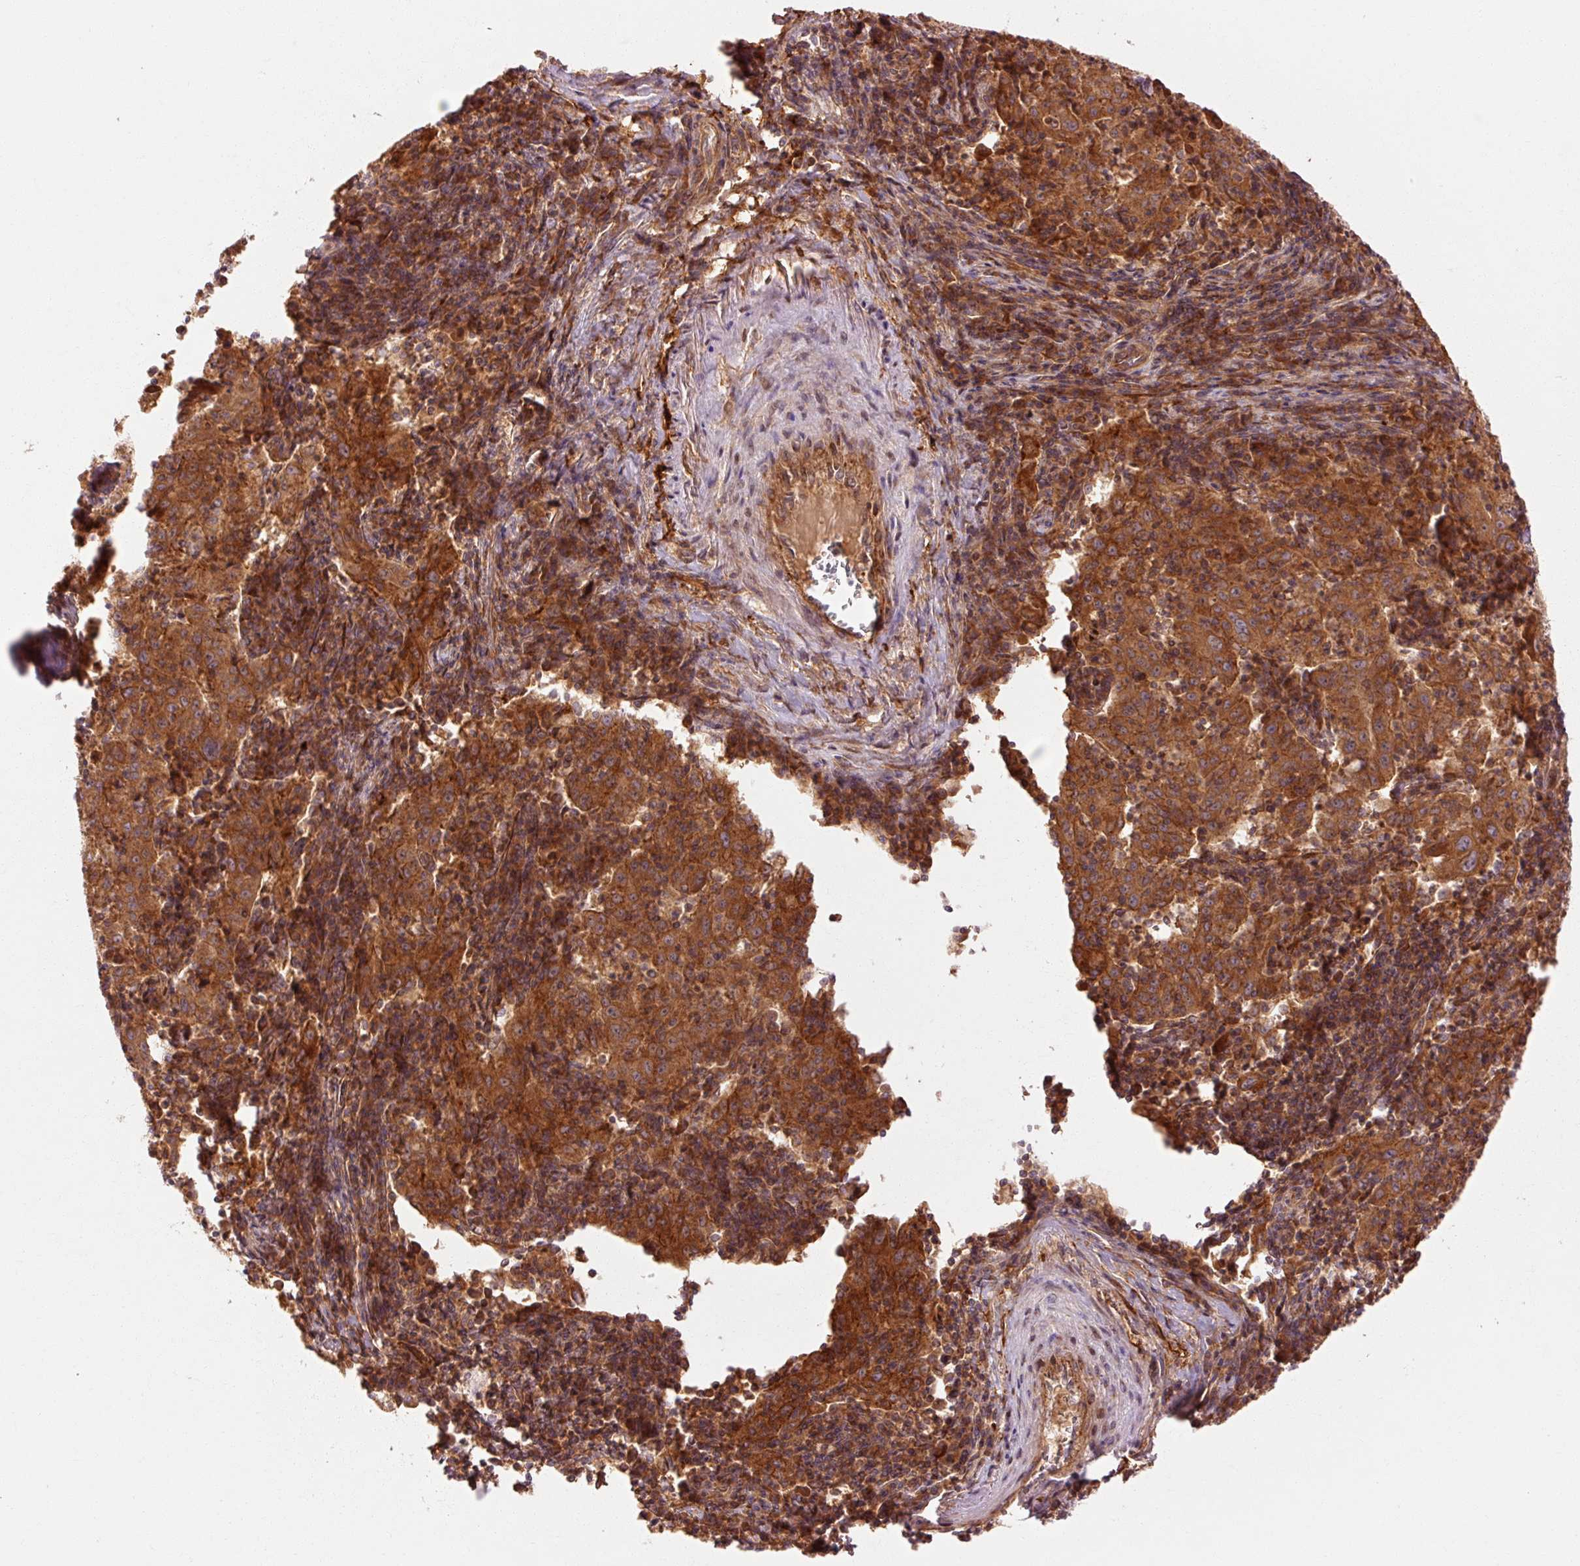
{"staining": {"intensity": "moderate", "quantity": ">75%", "location": "cytoplasmic/membranous"}, "tissue": "pancreatic cancer", "cell_type": "Tumor cells", "image_type": "cancer", "snomed": [{"axis": "morphology", "description": "Adenocarcinoma, NOS"}, {"axis": "topography", "description": "Pancreas"}], "caption": "About >75% of tumor cells in pancreatic cancer (adenocarcinoma) exhibit moderate cytoplasmic/membranous protein positivity as visualized by brown immunohistochemical staining.", "gene": "CTNNA1", "patient": {"sex": "male", "age": 63}}